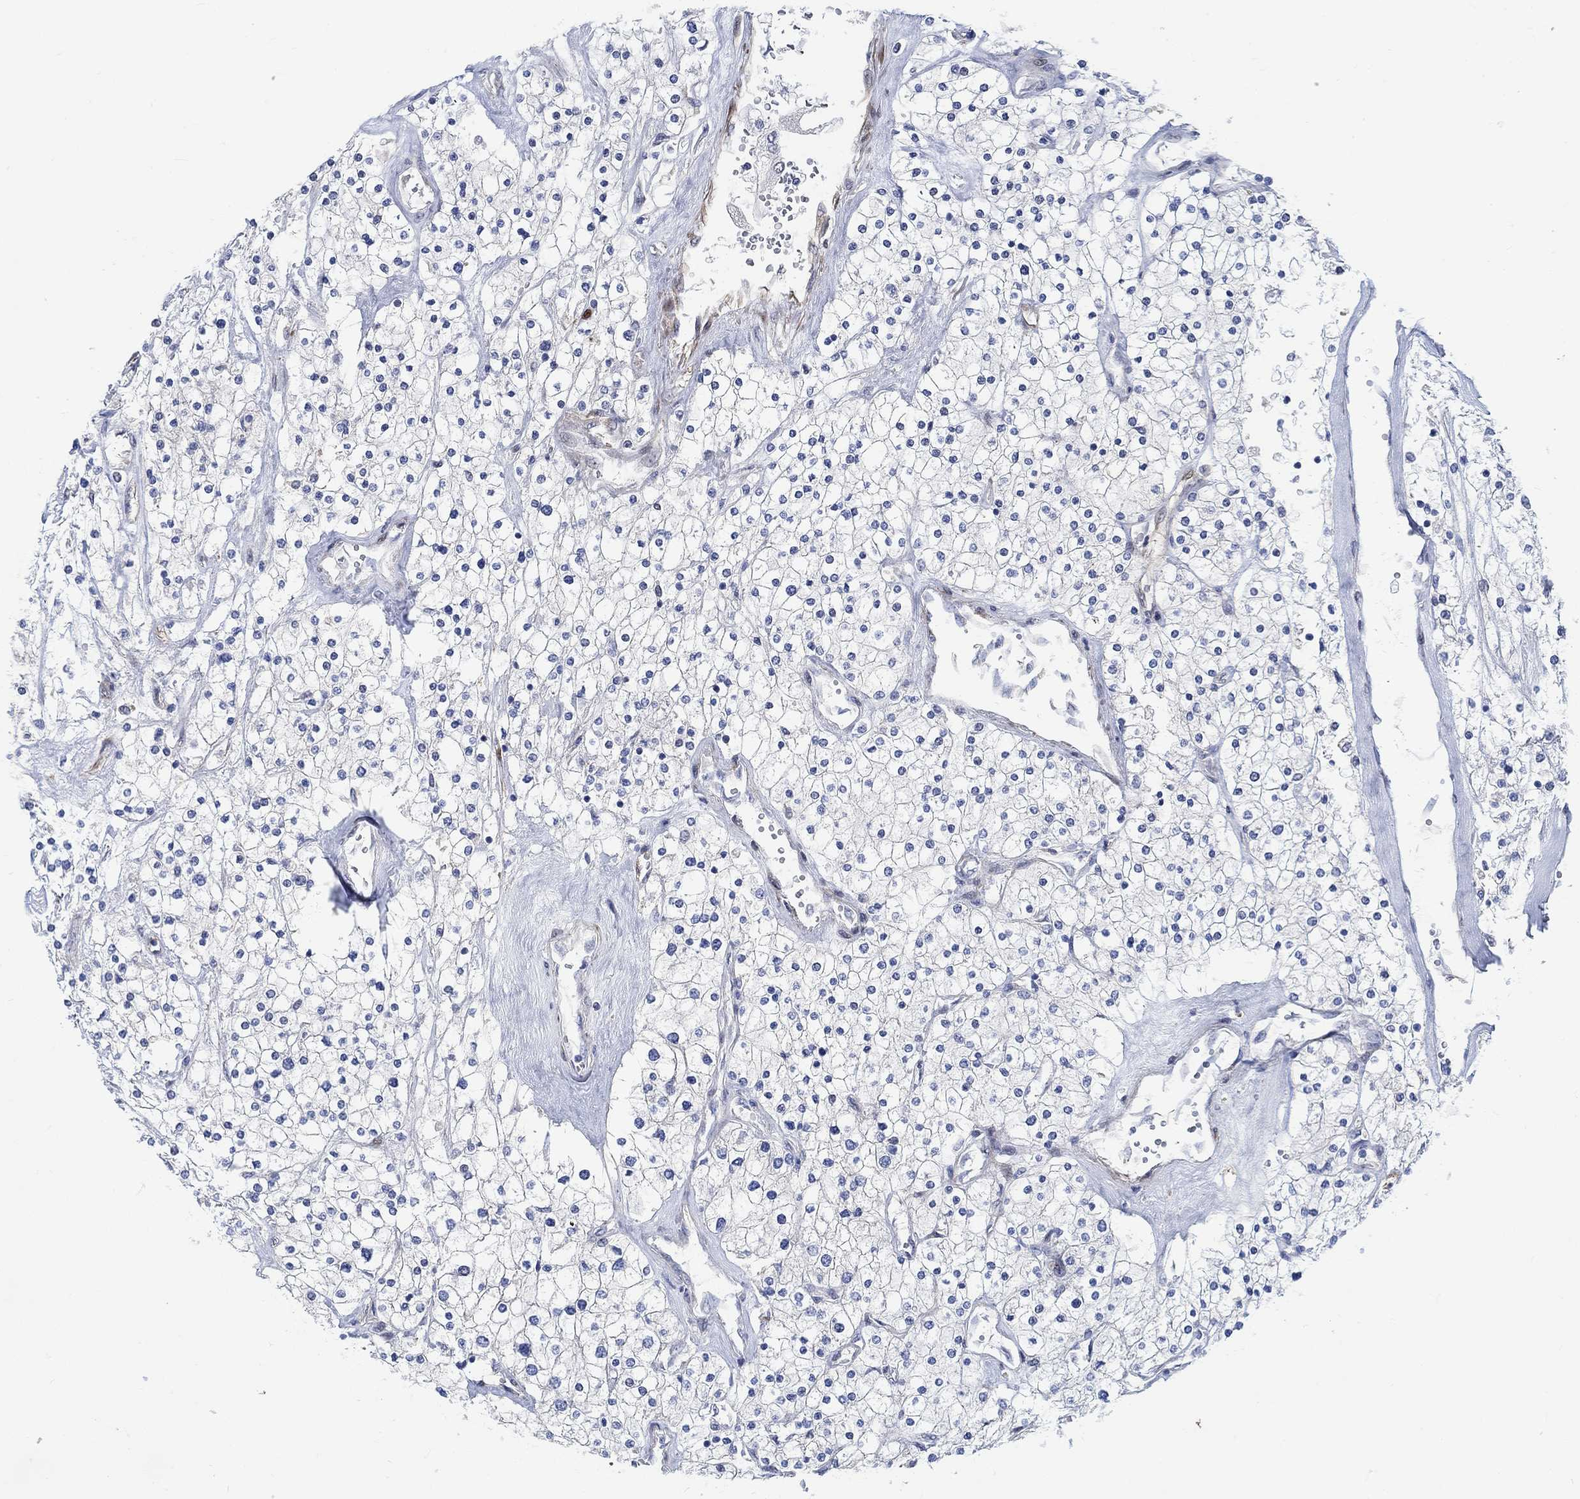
{"staining": {"intensity": "negative", "quantity": "none", "location": "none"}, "tissue": "renal cancer", "cell_type": "Tumor cells", "image_type": "cancer", "snomed": [{"axis": "morphology", "description": "Adenocarcinoma, NOS"}, {"axis": "topography", "description": "Kidney"}], "caption": "Immunohistochemistry of renal adenocarcinoma shows no expression in tumor cells. The staining is performed using DAB (3,3'-diaminobenzidine) brown chromogen with nuclei counter-stained in using hematoxylin.", "gene": "KCNH8", "patient": {"sex": "male", "age": 80}}